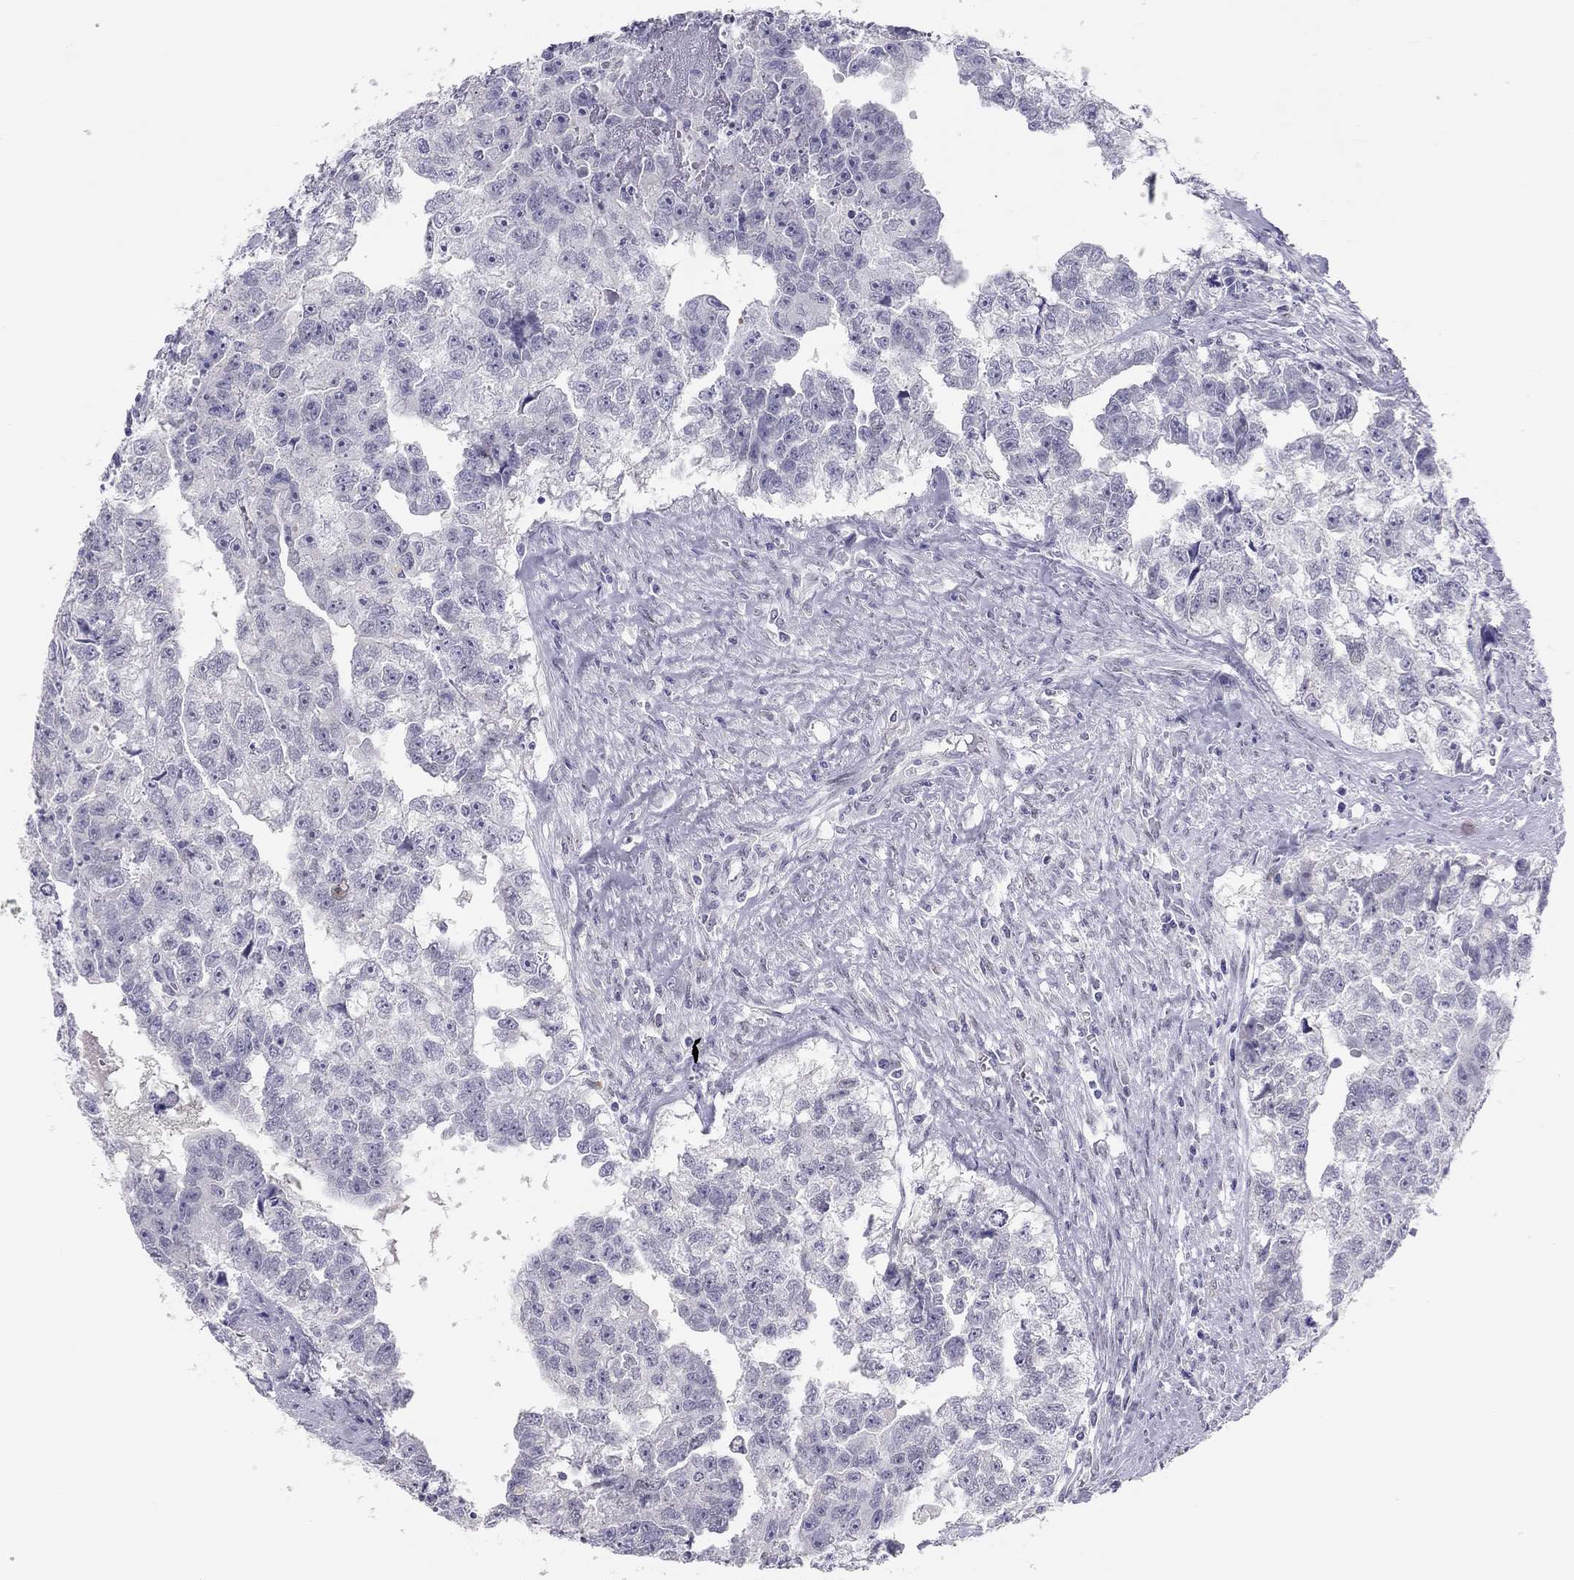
{"staining": {"intensity": "negative", "quantity": "none", "location": "none"}, "tissue": "testis cancer", "cell_type": "Tumor cells", "image_type": "cancer", "snomed": [{"axis": "morphology", "description": "Carcinoma, Embryonal, NOS"}, {"axis": "morphology", "description": "Teratoma, malignant, NOS"}, {"axis": "topography", "description": "Testis"}], "caption": "This is an immunohistochemistry (IHC) image of testis cancer (malignant teratoma). There is no expression in tumor cells.", "gene": "PHOX2A", "patient": {"sex": "male", "age": 44}}